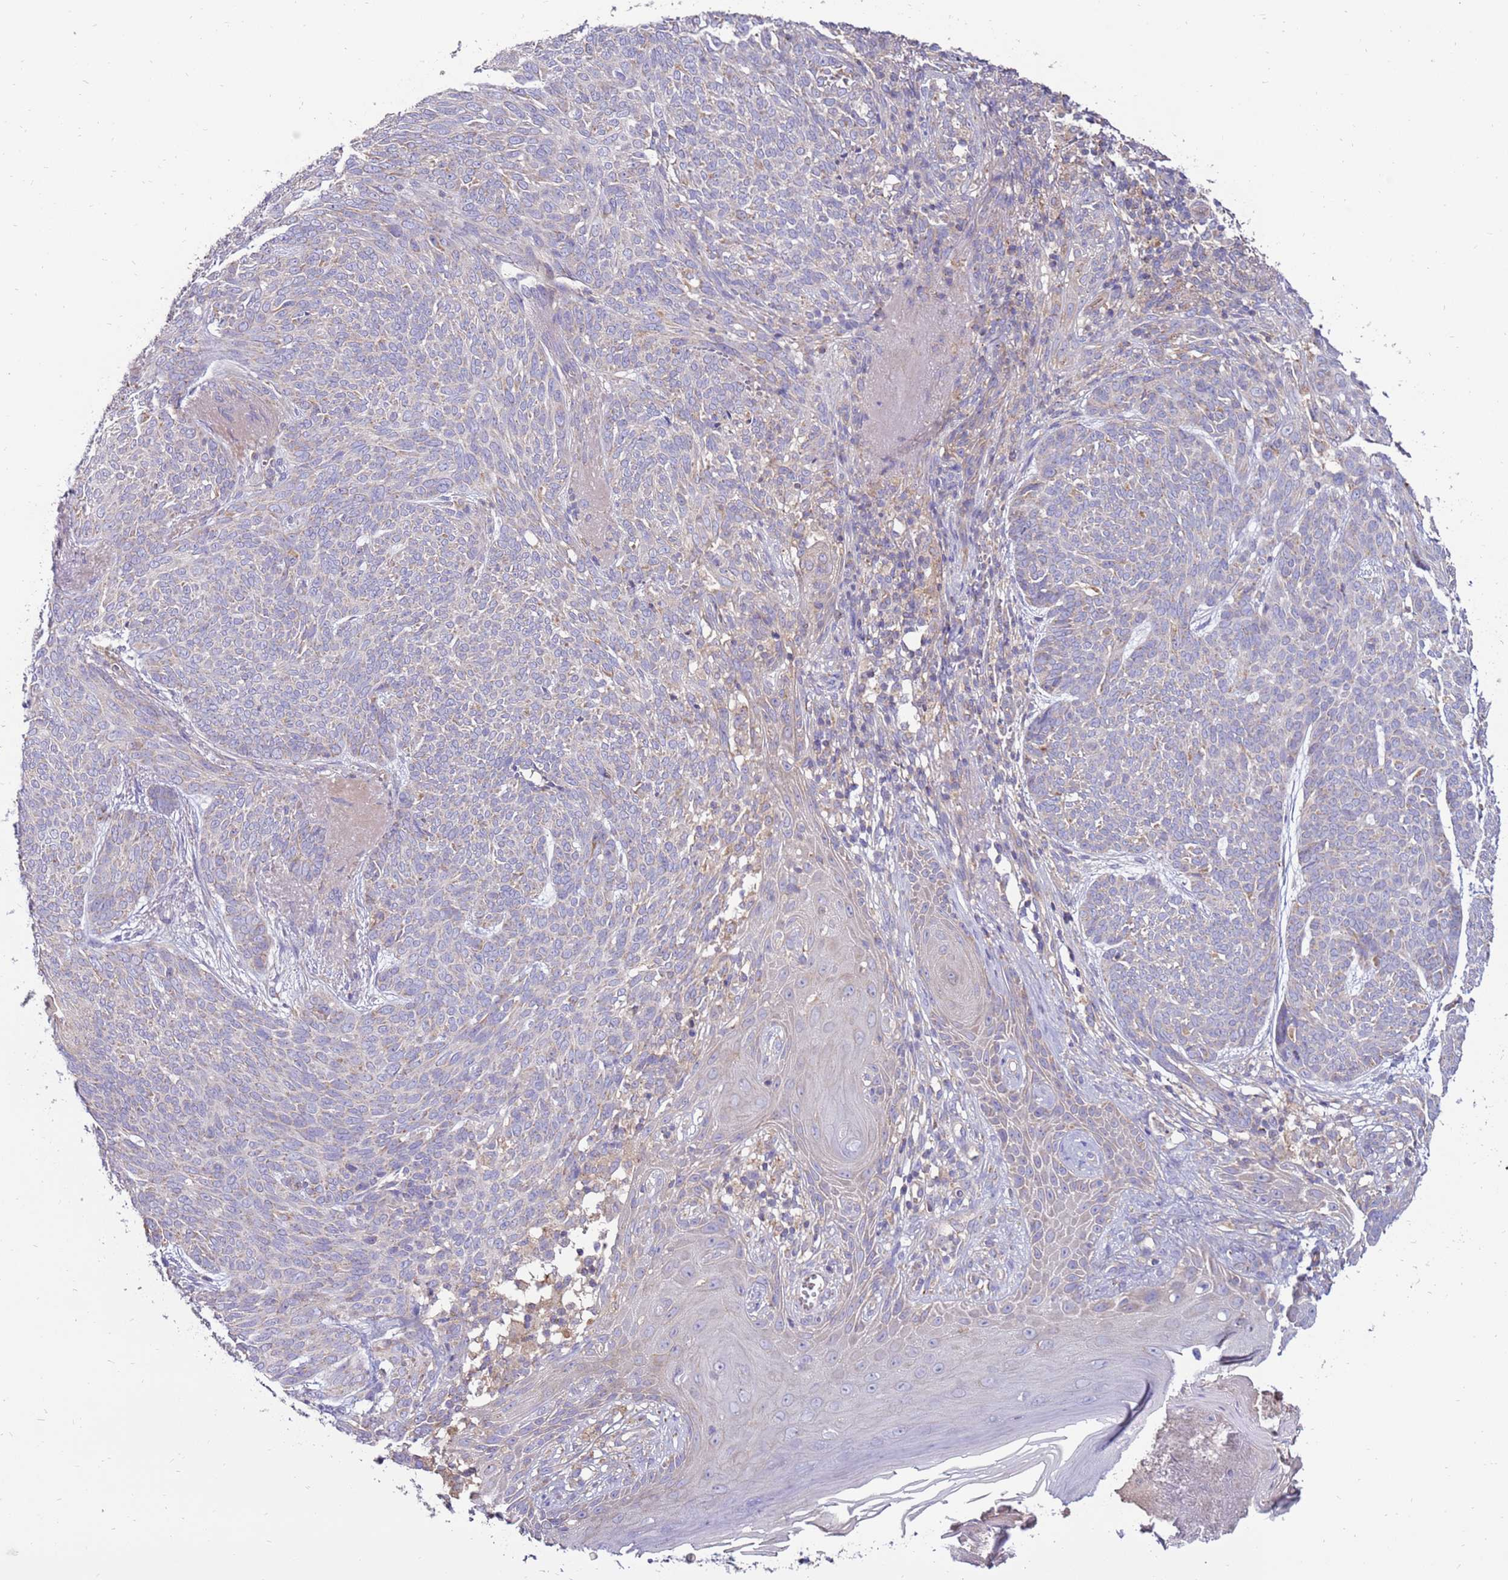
{"staining": {"intensity": "negative", "quantity": "none", "location": "none"}, "tissue": "skin cancer", "cell_type": "Tumor cells", "image_type": "cancer", "snomed": [{"axis": "morphology", "description": "Basal cell carcinoma"}, {"axis": "topography", "description": "Skin"}], "caption": "This histopathology image is of skin basal cell carcinoma stained with immunohistochemistry (IHC) to label a protein in brown with the nuclei are counter-stained blue. There is no positivity in tumor cells.", "gene": "TRAPPC4", "patient": {"sex": "female", "age": 86}}